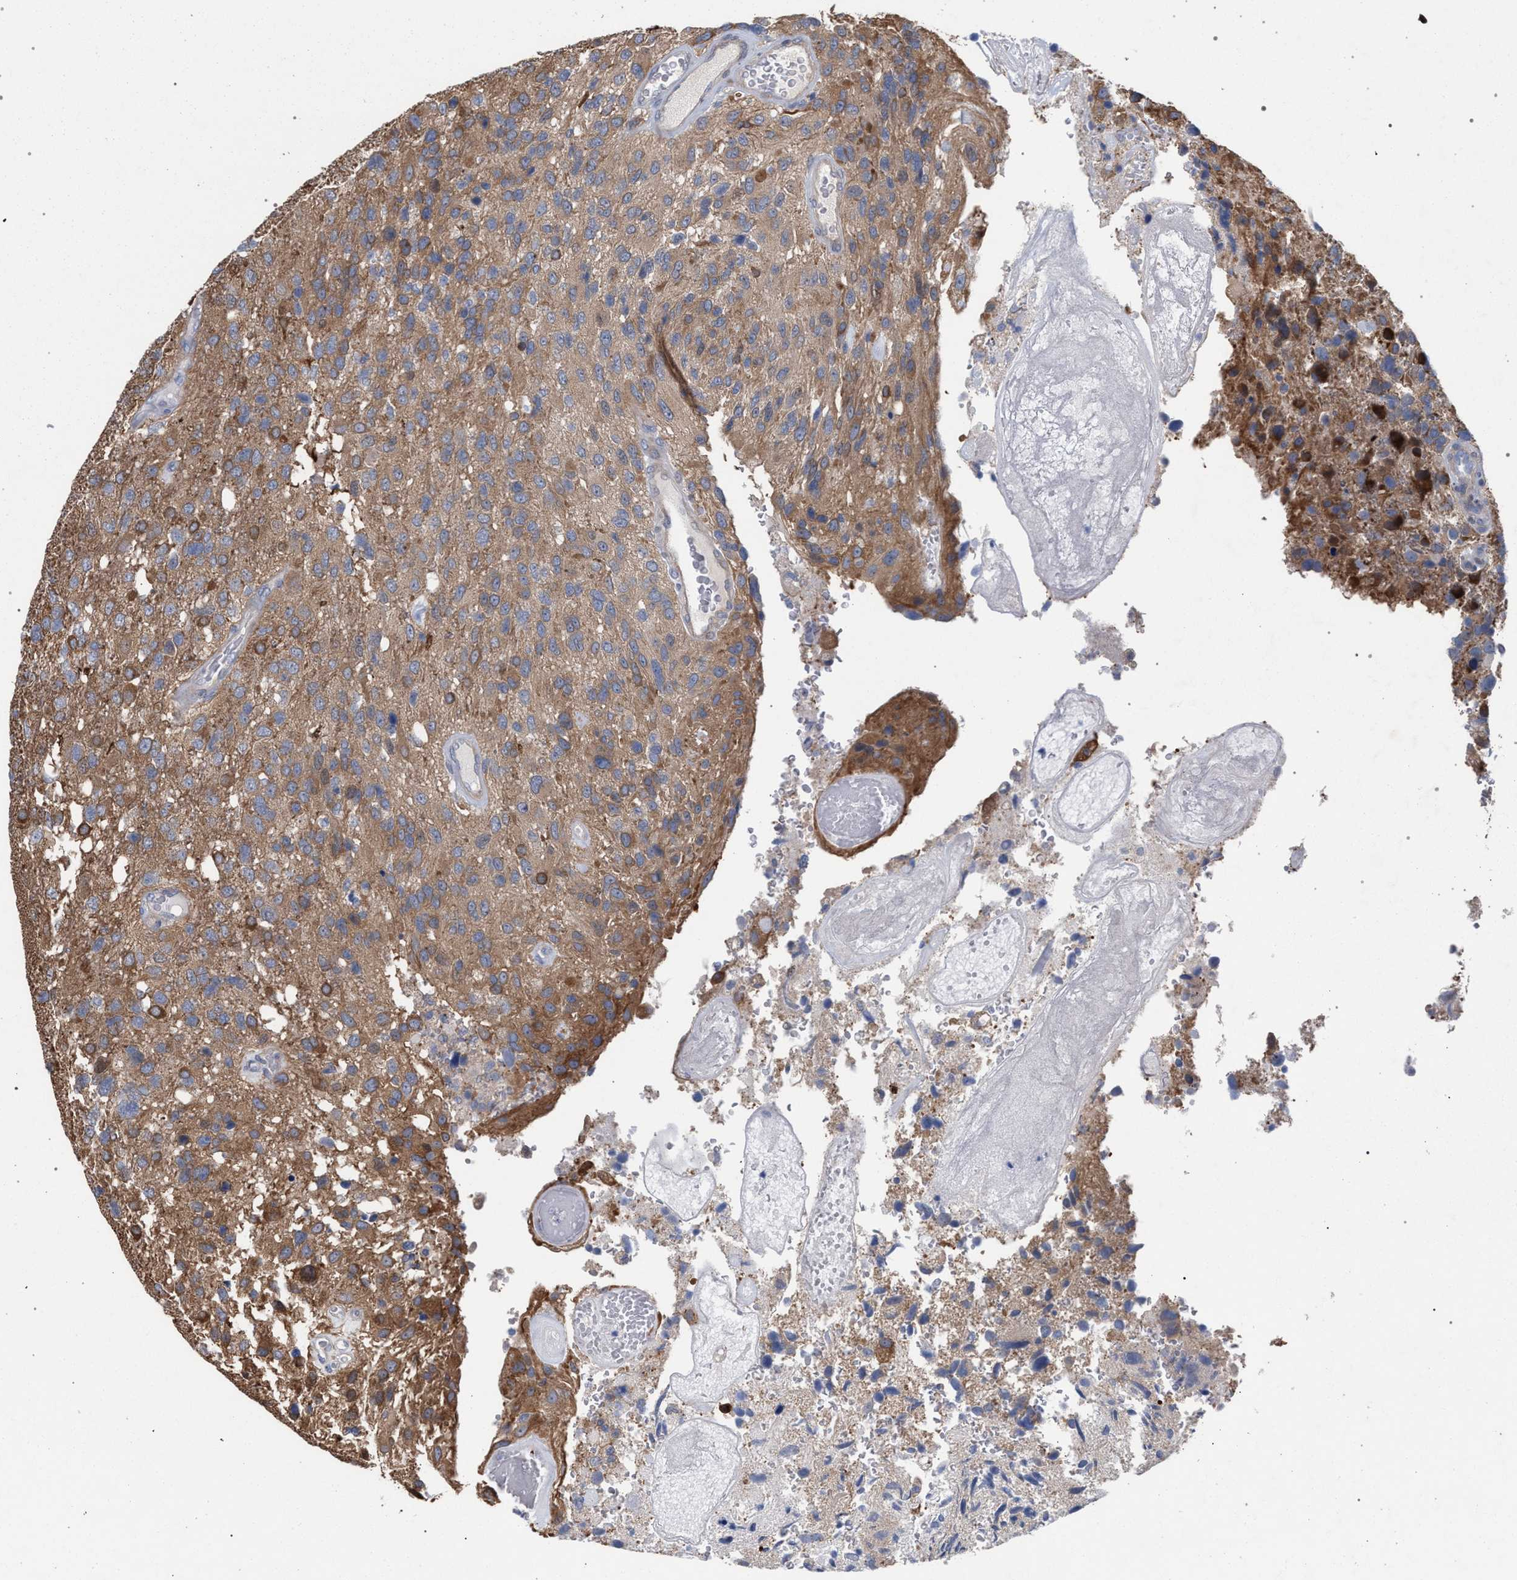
{"staining": {"intensity": "moderate", "quantity": ">75%", "location": "cytoplasmic/membranous"}, "tissue": "glioma", "cell_type": "Tumor cells", "image_type": "cancer", "snomed": [{"axis": "morphology", "description": "Glioma, malignant, High grade"}, {"axis": "topography", "description": "Brain"}], "caption": "Protein staining of malignant high-grade glioma tissue shows moderate cytoplasmic/membranous expression in about >75% of tumor cells. The protein is stained brown, and the nuclei are stained in blue (DAB (3,3'-diaminobenzidine) IHC with brightfield microscopy, high magnification).", "gene": "FHOD3", "patient": {"sex": "female", "age": 58}}